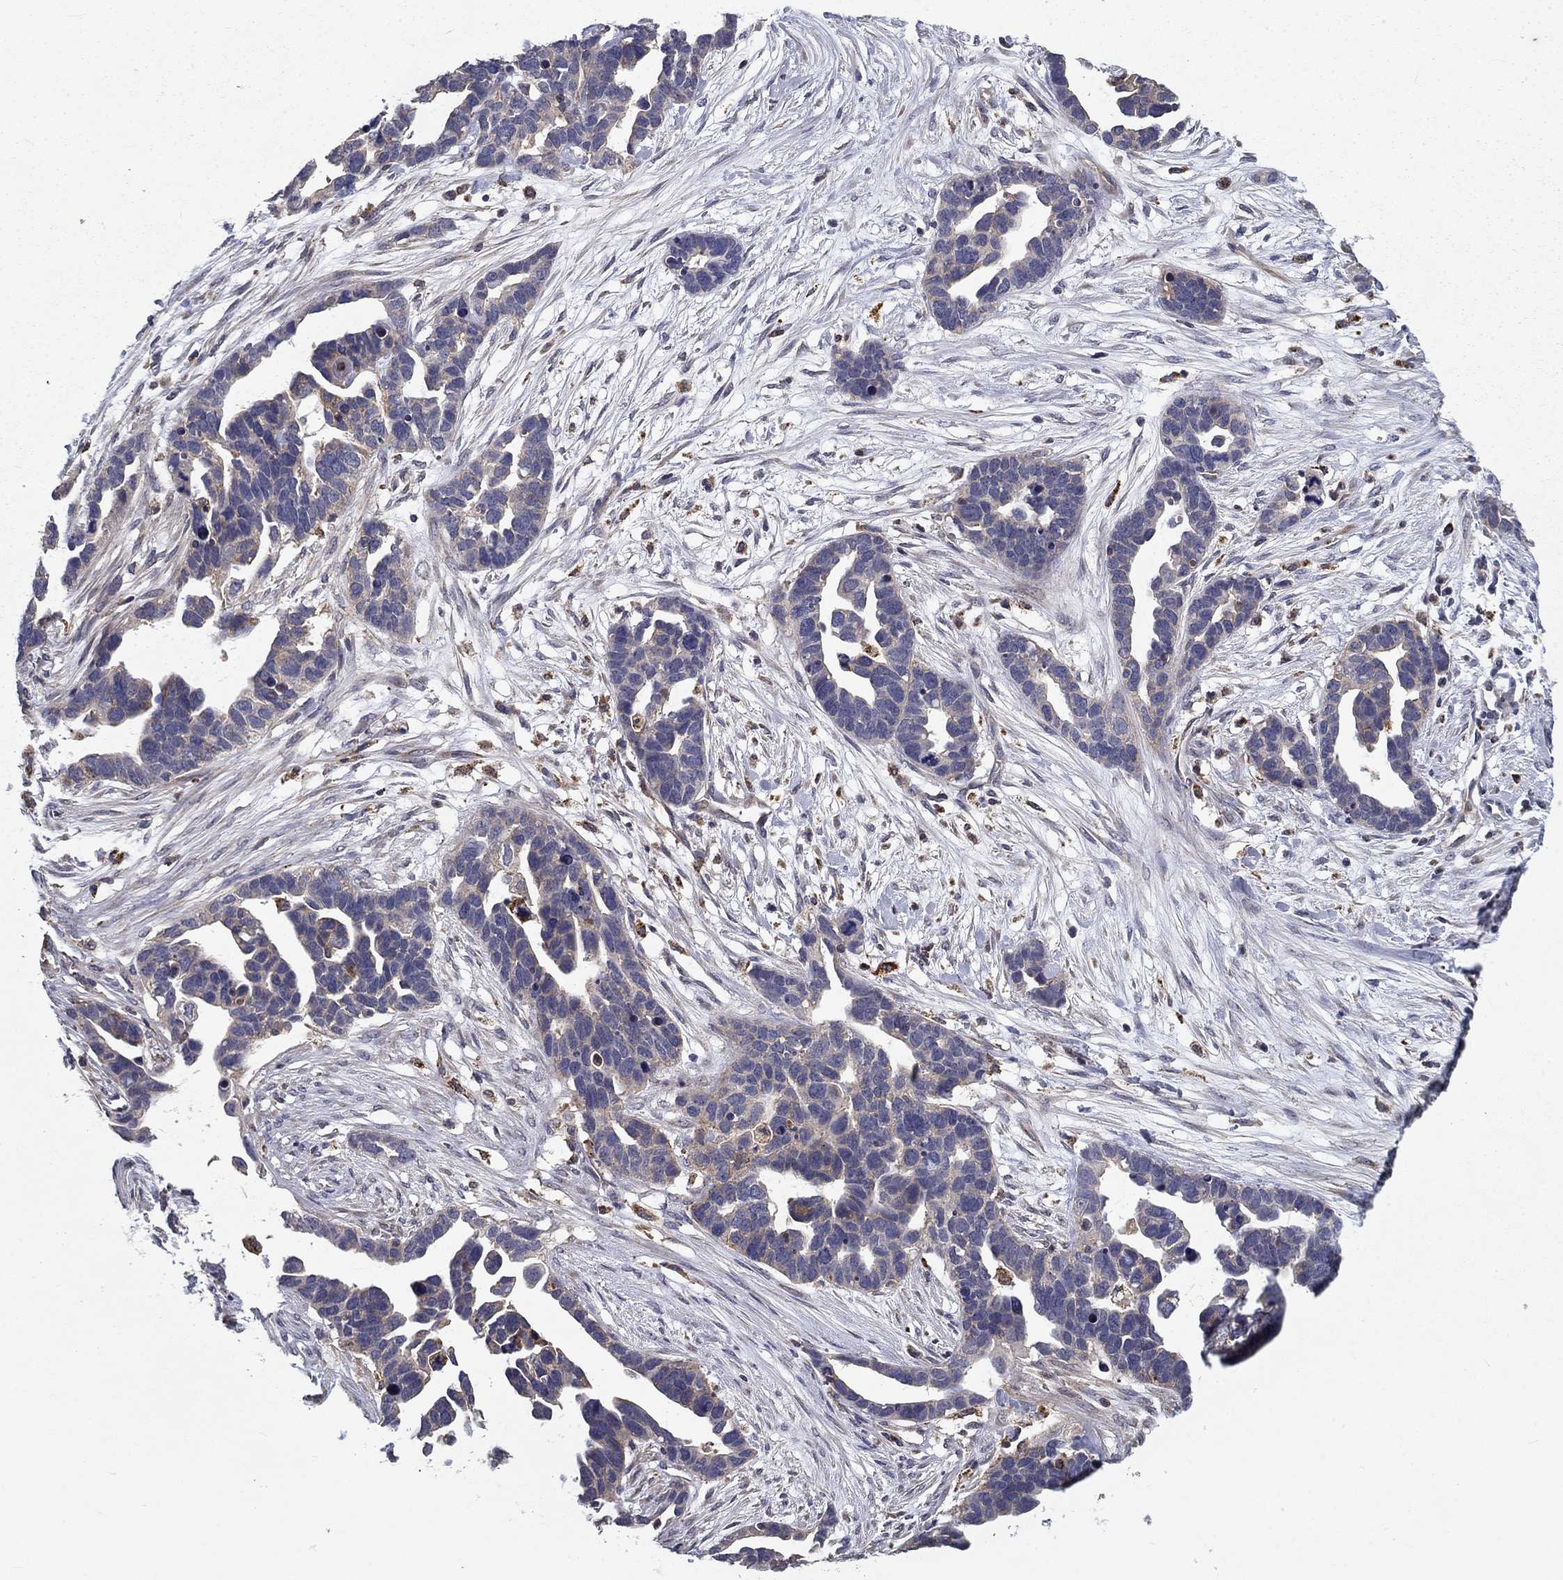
{"staining": {"intensity": "negative", "quantity": "none", "location": "none"}, "tissue": "ovarian cancer", "cell_type": "Tumor cells", "image_type": "cancer", "snomed": [{"axis": "morphology", "description": "Cystadenocarcinoma, serous, NOS"}, {"axis": "topography", "description": "Ovary"}], "caption": "A high-resolution histopathology image shows immunohistochemistry staining of ovarian serous cystadenocarcinoma, which shows no significant expression in tumor cells.", "gene": "ALDH4A1", "patient": {"sex": "female", "age": 54}}